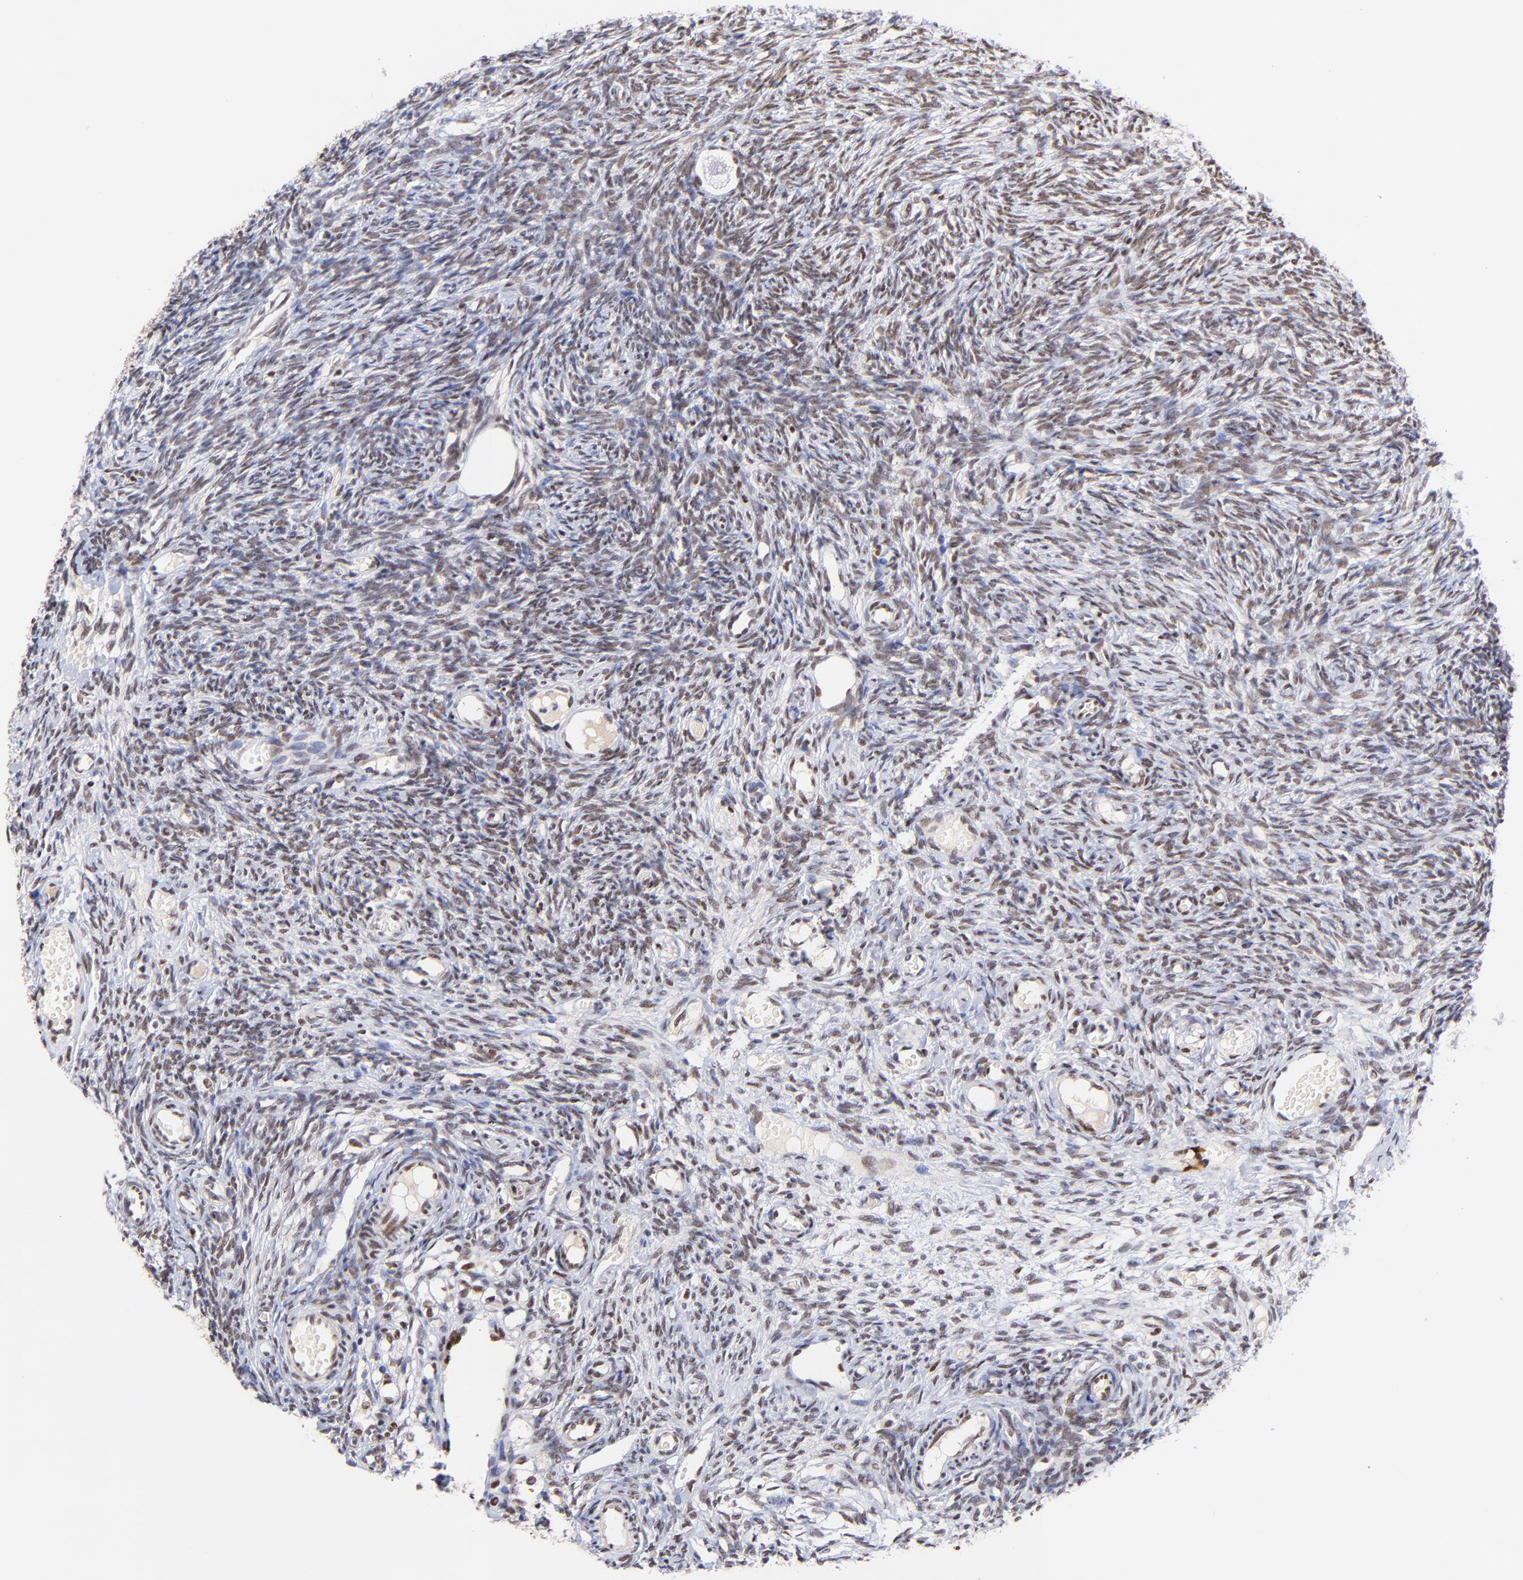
{"staining": {"intensity": "strong", "quantity": ">75%", "location": "nuclear"}, "tissue": "ovary", "cell_type": "Follicle cells", "image_type": "normal", "snomed": [{"axis": "morphology", "description": "Normal tissue, NOS"}, {"axis": "topography", "description": "Ovary"}], "caption": "Immunohistochemistry (IHC) photomicrograph of benign ovary stained for a protein (brown), which exhibits high levels of strong nuclear staining in about >75% of follicle cells.", "gene": "MIDEAS", "patient": {"sex": "female", "age": 35}}